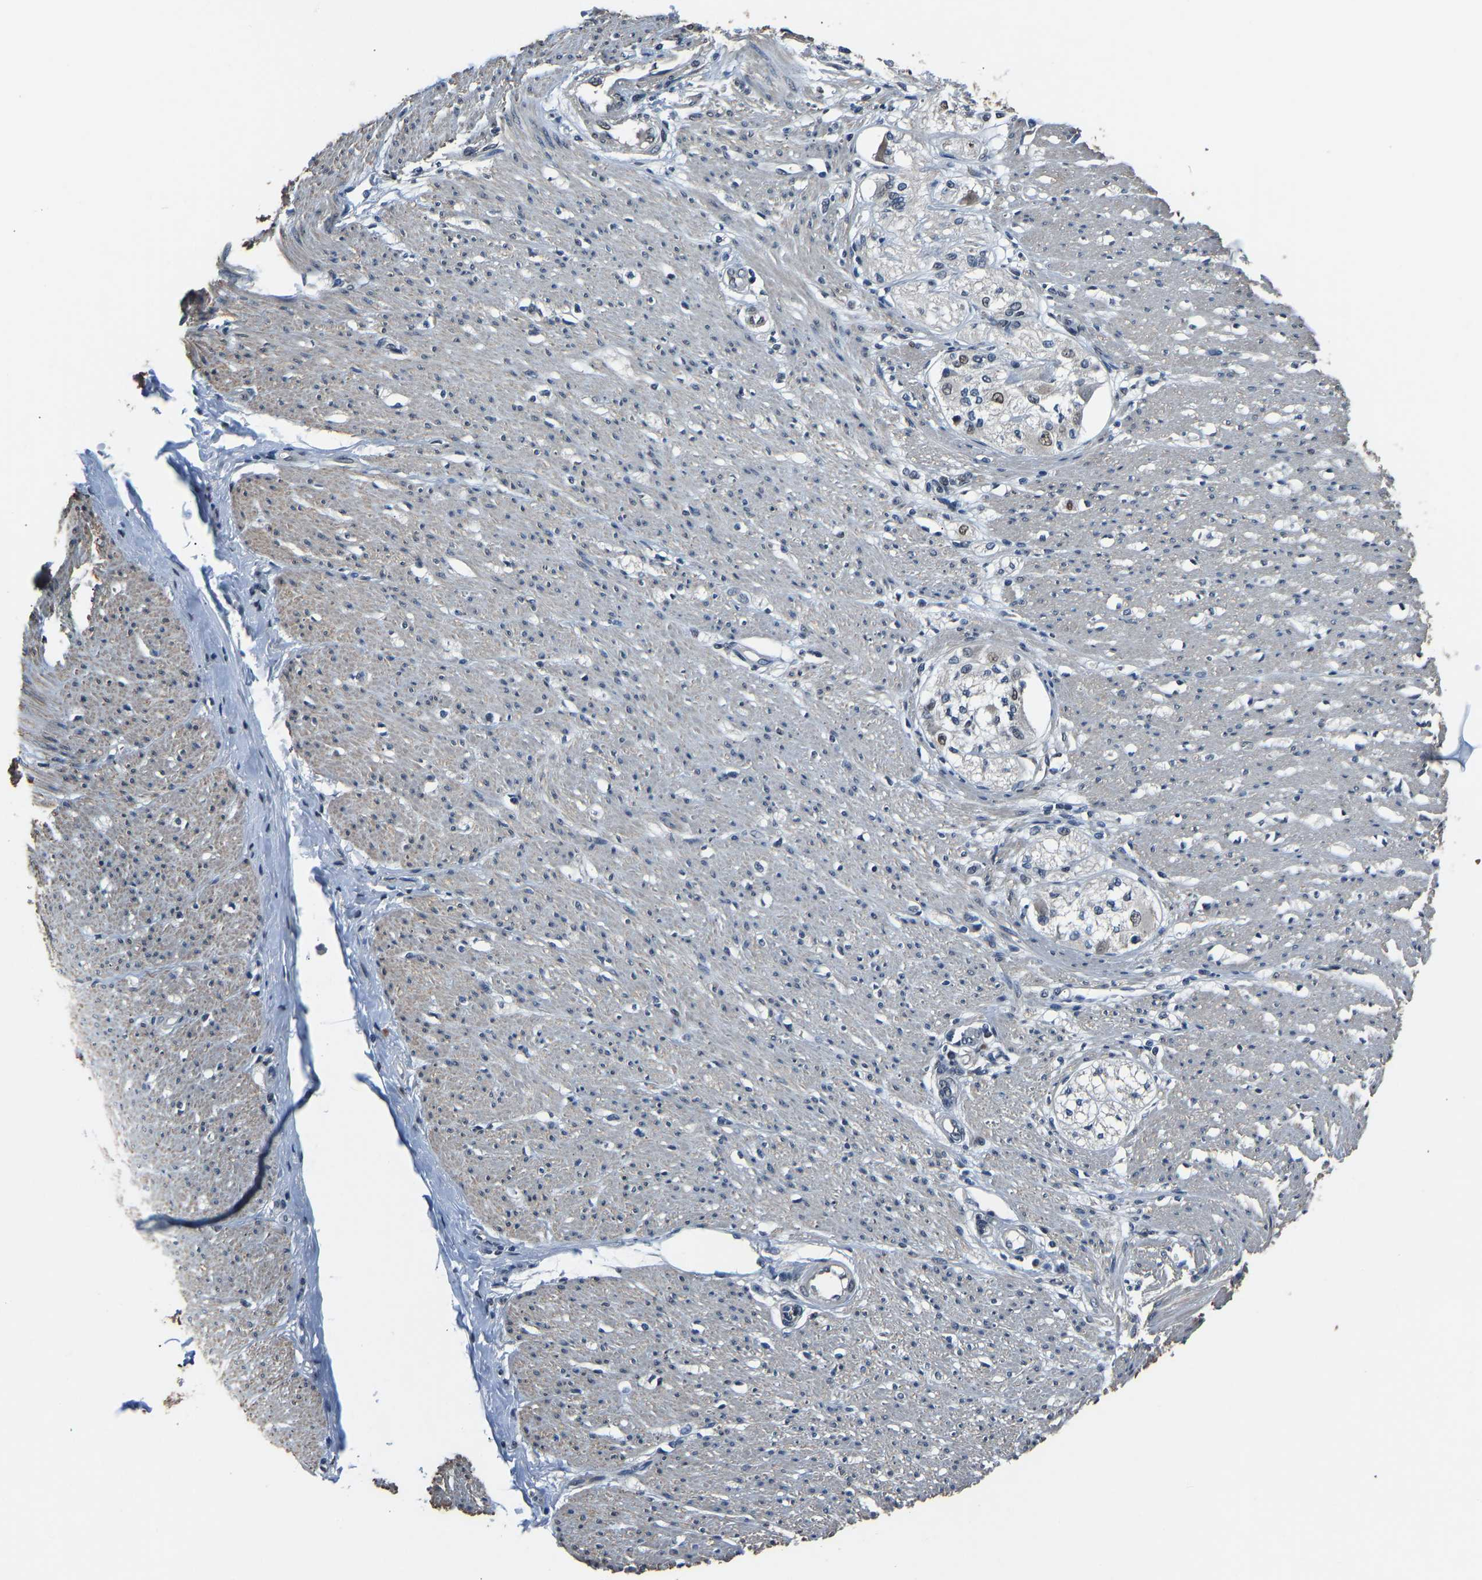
{"staining": {"intensity": "weak", "quantity": "25%-75%", "location": "nuclear"}, "tissue": "adipose tissue", "cell_type": "Adipocytes", "image_type": "normal", "snomed": [{"axis": "morphology", "description": "Normal tissue, NOS"}, {"axis": "morphology", "description": "Adenocarcinoma, NOS"}, {"axis": "topography", "description": "Colon"}, {"axis": "topography", "description": "Peripheral nerve tissue"}], "caption": "This image exhibits unremarkable adipose tissue stained with immunohistochemistry (IHC) to label a protein in brown. The nuclear of adipocytes show weak positivity for the protein. Nuclei are counter-stained blue.", "gene": "FOS", "patient": {"sex": "male", "age": 14}}